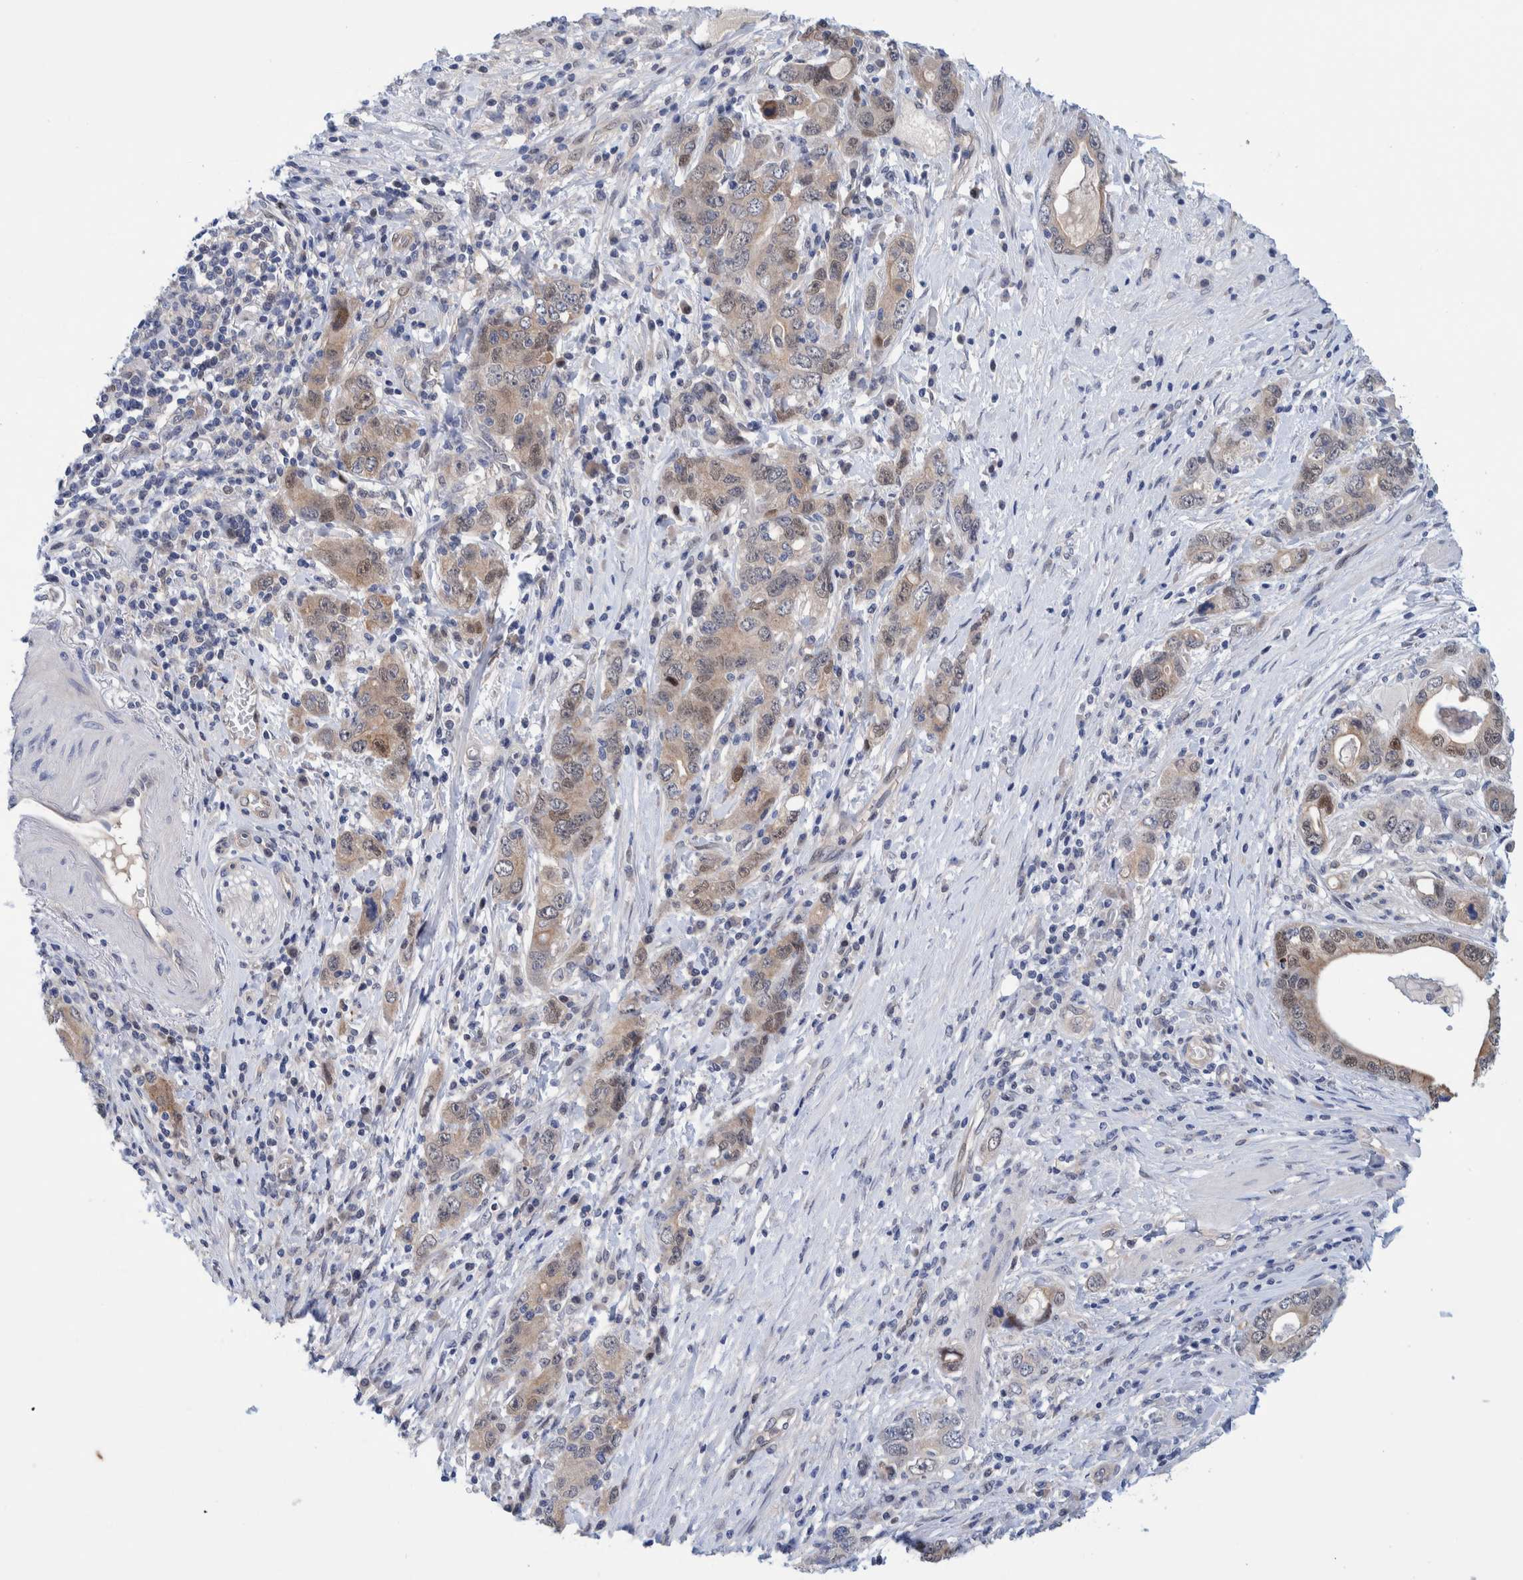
{"staining": {"intensity": "moderate", "quantity": ">75%", "location": "cytoplasmic/membranous,nuclear"}, "tissue": "stomach cancer", "cell_type": "Tumor cells", "image_type": "cancer", "snomed": [{"axis": "morphology", "description": "Adenocarcinoma, NOS"}, {"axis": "topography", "description": "Stomach, lower"}], "caption": "Immunohistochemistry staining of adenocarcinoma (stomach), which reveals medium levels of moderate cytoplasmic/membranous and nuclear staining in approximately >75% of tumor cells indicating moderate cytoplasmic/membranous and nuclear protein expression. The staining was performed using DAB (brown) for protein detection and nuclei were counterstained in hematoxylin (blue).", "gene": "PFAS", "patient": {"sex": "female", "age": 93}}